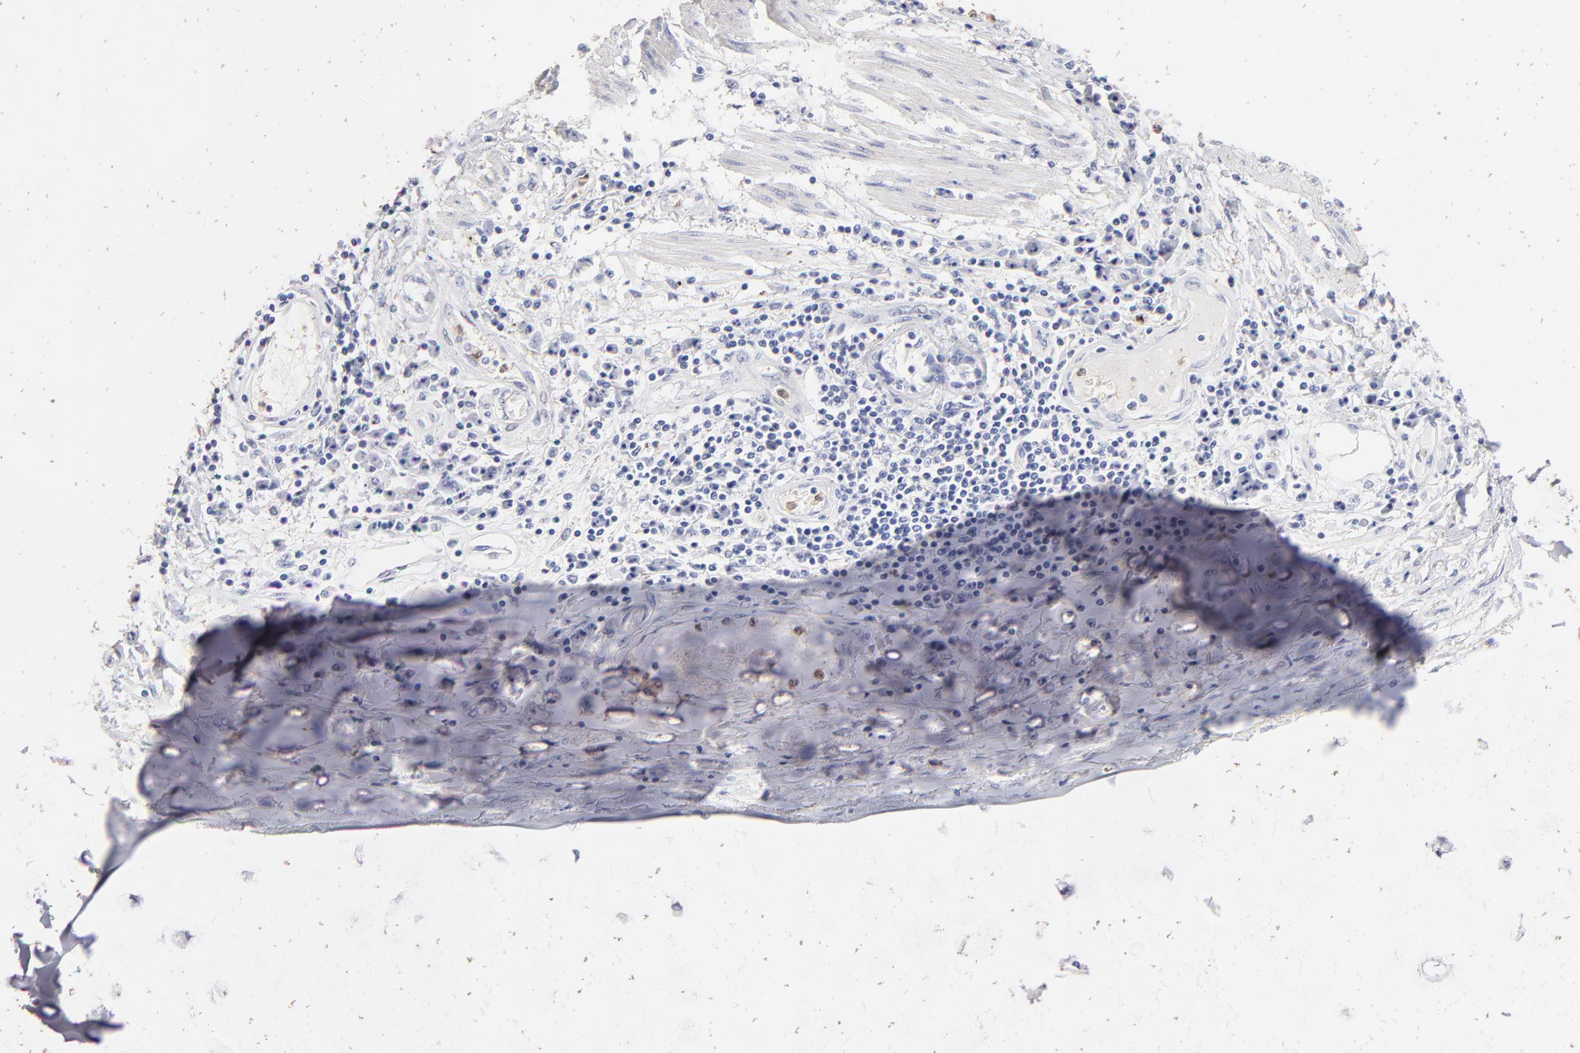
{"staining": {"intensity": "negative", "quantity": "none", "location": "none"}, "tissue": "adipose tissue", "cell_type": "Adipocytes", "image_type": "normal", "snomed": [{"axis": "morphology", "description": "Normal tissue, NOS"}, {"axis": "morphology", "description": "Adenocarcinoma, NOS"}, {"axis": "topography", "description": "Cartilage tissue"}, {"axis": "topography", "description": "Lung"}], "caption": "An image of adipose tissue stained for a protein shows no brown staining in adipocytes. (Stains: DAB immunohistochemistry (IHC) with hematoxylin counter stain, Microscopy: brightfield microscopy at high magnification).", "gene": "ARG1", "patient": {"sex": "female", "age": 67}}